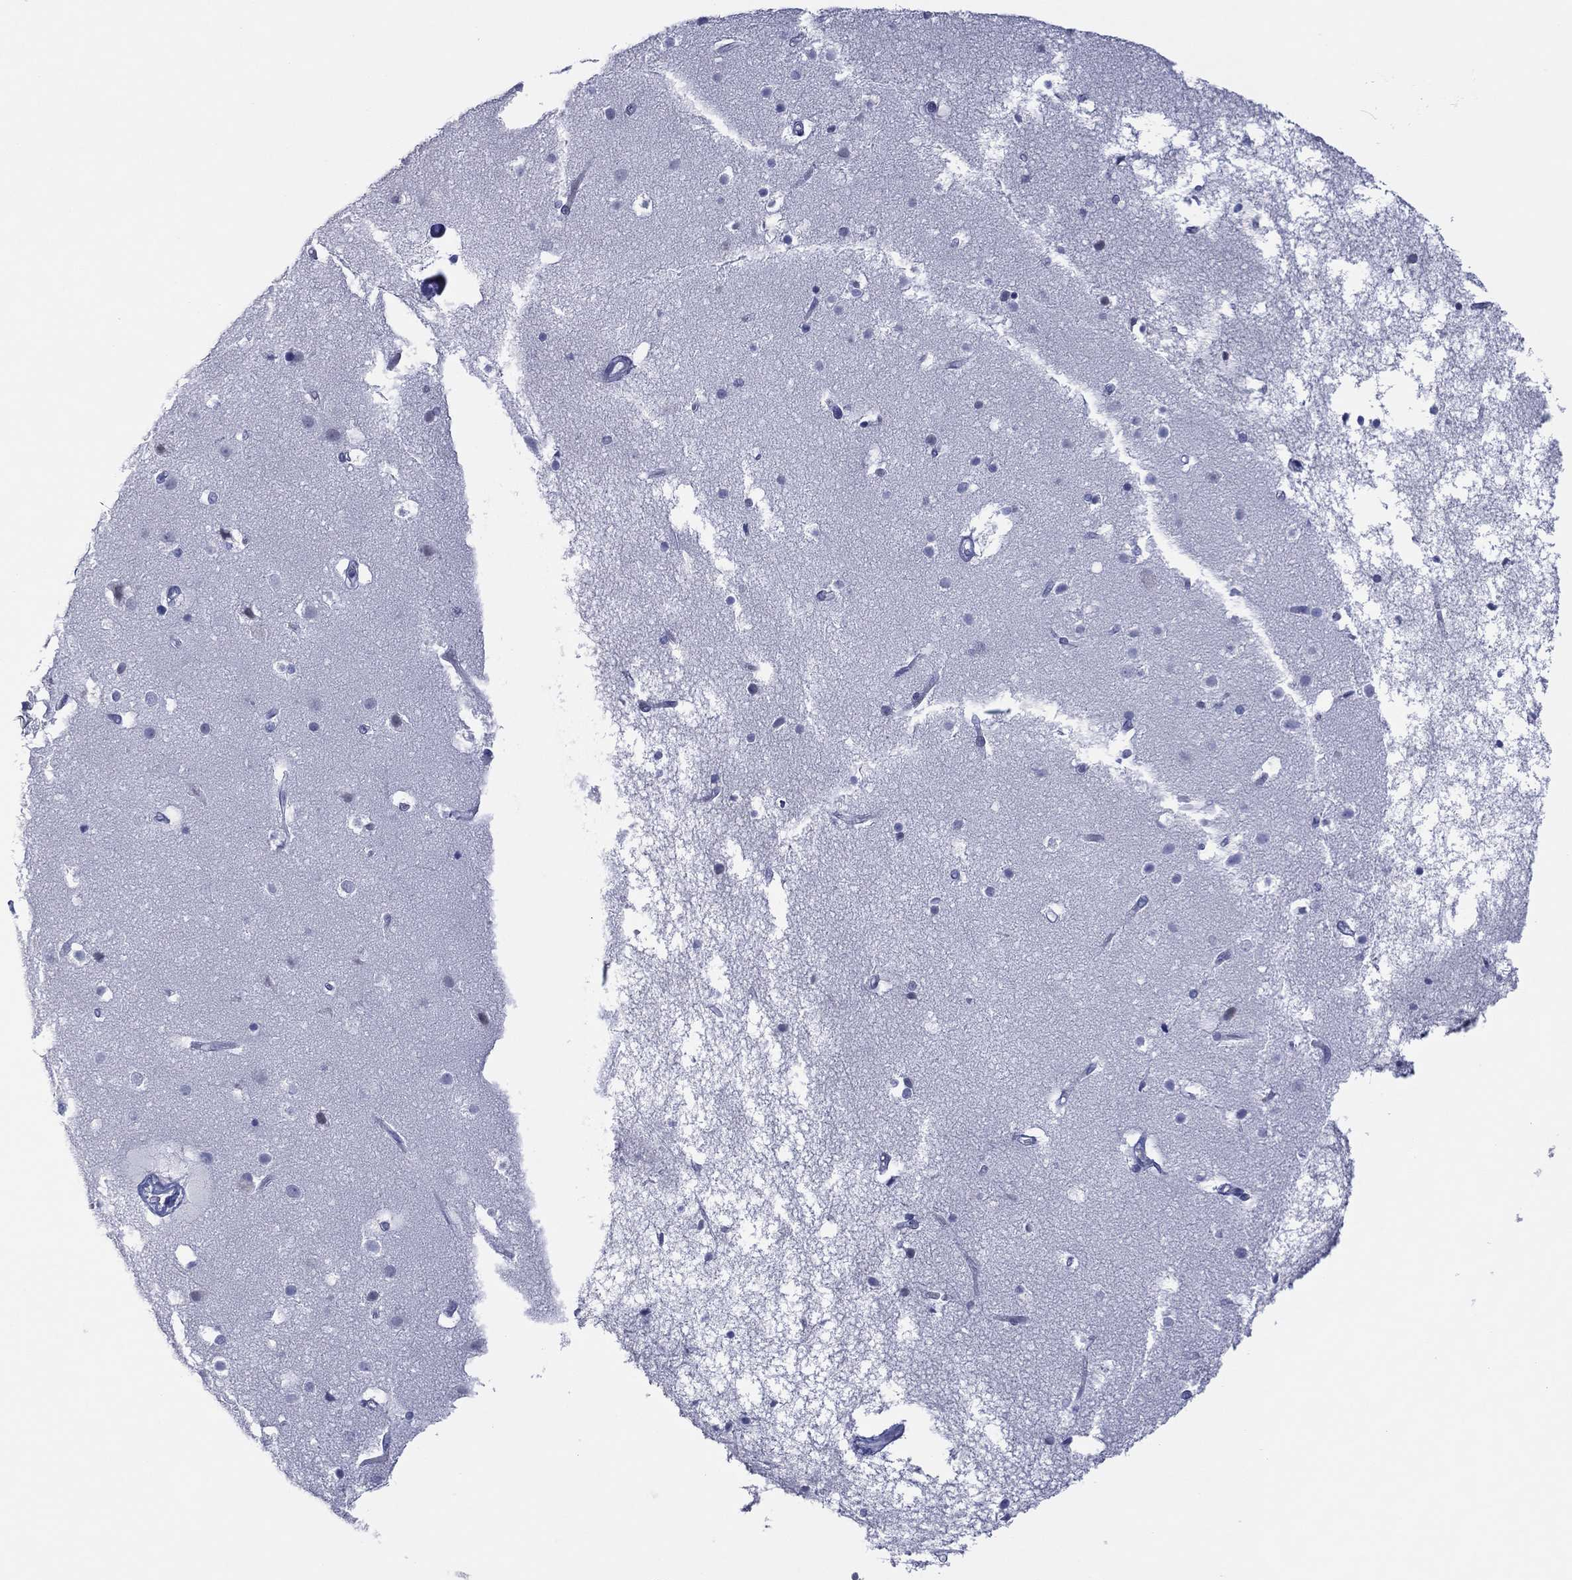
{"staining": {"intensity": "negative", "quantity": "none", "location": "none"}, "tissue": "cerebral cortex", "cell_type": "Endothelial cells", "image_type": "normal", "snomed": [{"axis": "morphology", "description": "Normal tissue, NOS"}, {"axis": "topography", "description": "Cerebral cortex"}], "caption": "Image shows no significant protein expression in endothelial cells of benign cerebral cortex. (Immunohistochemistry (ihc), brightfield microscopy, high magnification).", "gene": "UTF1", "patient": {"sex": "female", "age": 52}}